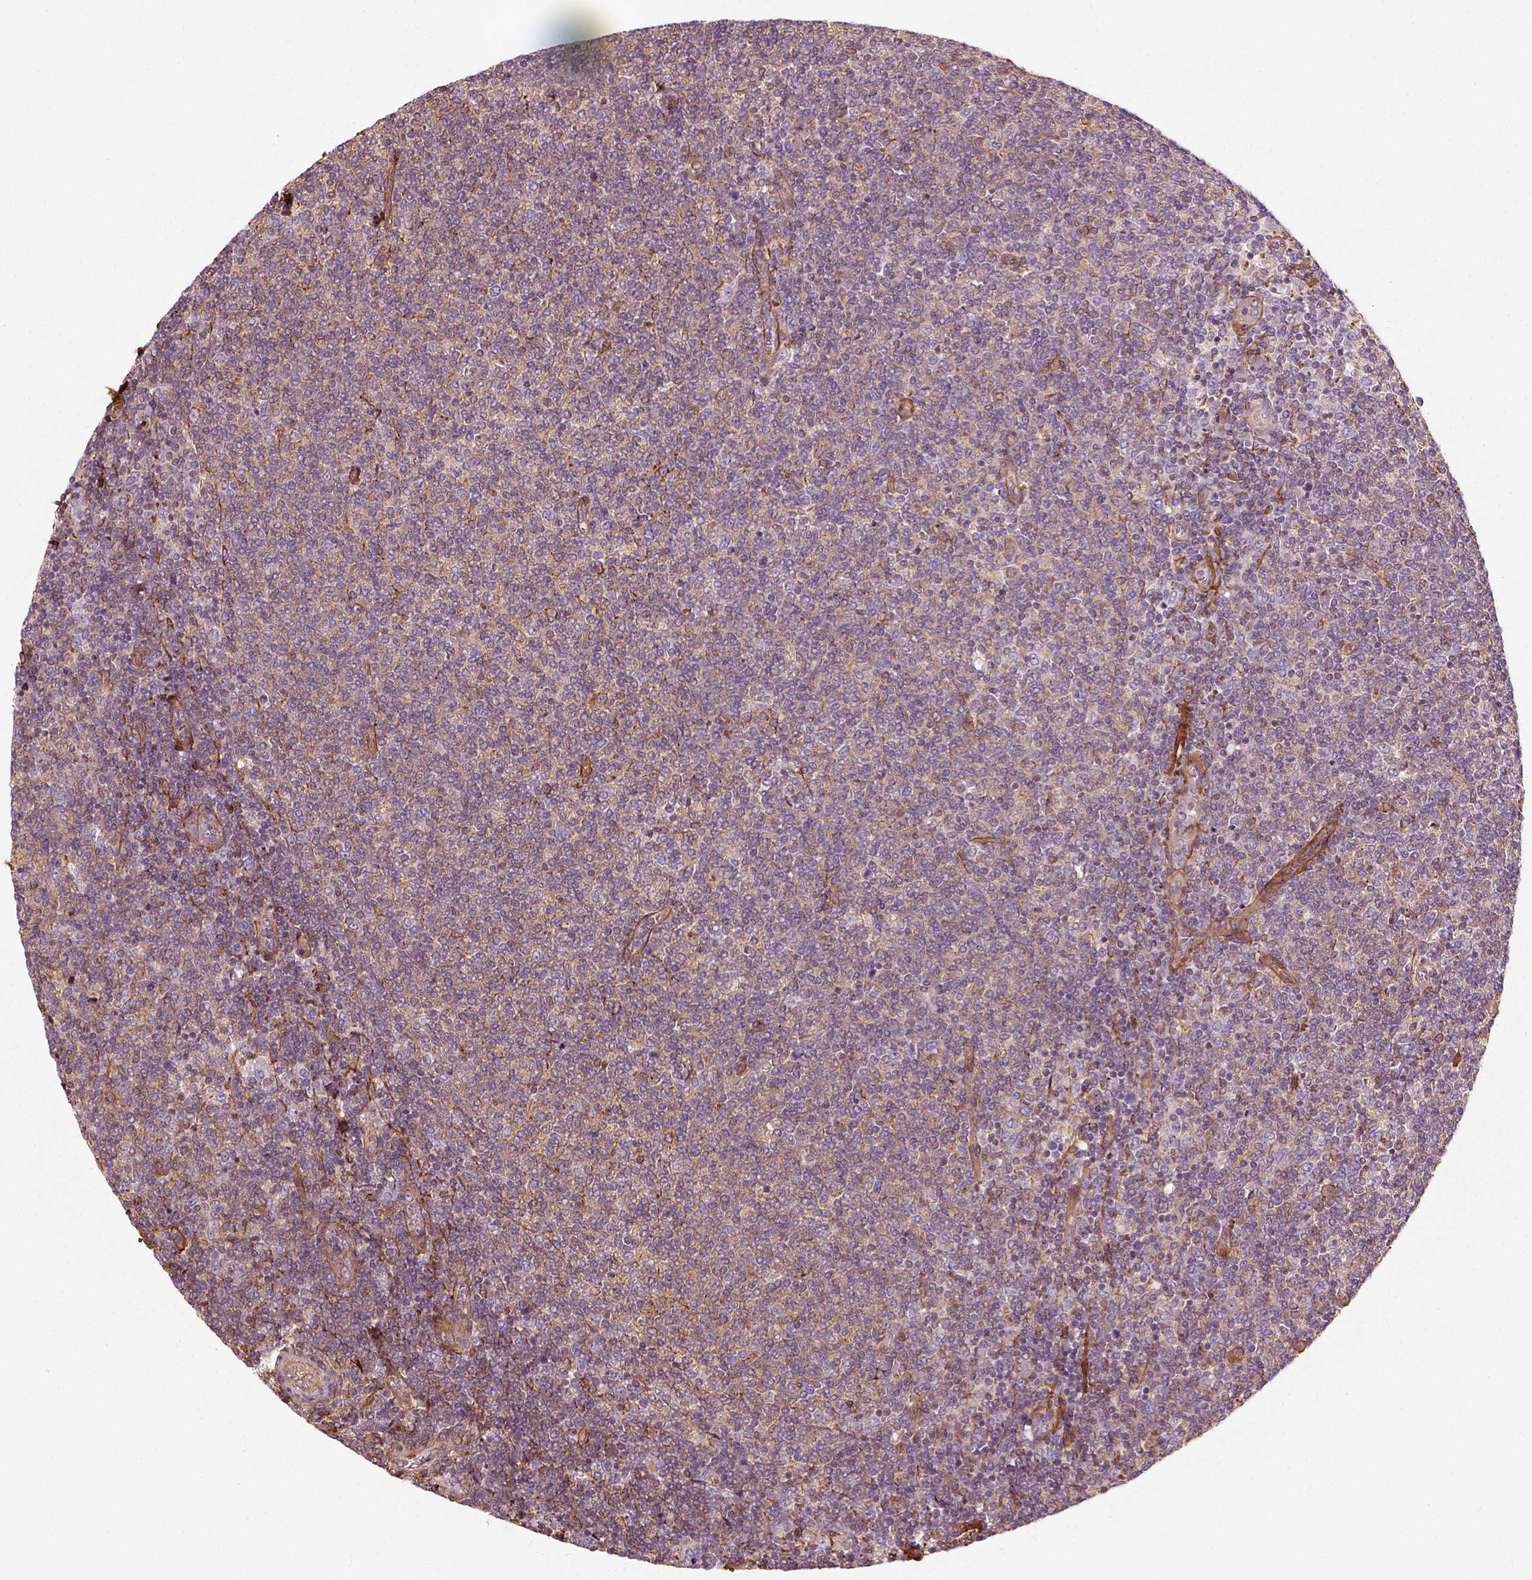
{"staining": {"intensity": "moderate", "quantity": ">75%", "location": "cytoplasmic/membranous"}, "tissue": "lymphoma", "cell_type": "Tumor cells", "image_type": "cancer", "snomed": [{"axis": "morphology", "description": "Malignant lymphoma, non-Hodgkin's type, Low grade"}, {"axis": "topography", "description": "Lymph node"}], "caption": "Lymphoma stained with DAB (3,3'-diaminobenzidine) immunohistochemistry (IHC) reveals medium levels of moderate cytoplasmic/membranous staining in about >75% of tumor cells. Immunohistochemistry (ihc) stains the protein of interest in brown and the nuclei are stained blue.", "gene": "COL6A2", "patient": {"sex": "male", "age": 52}}